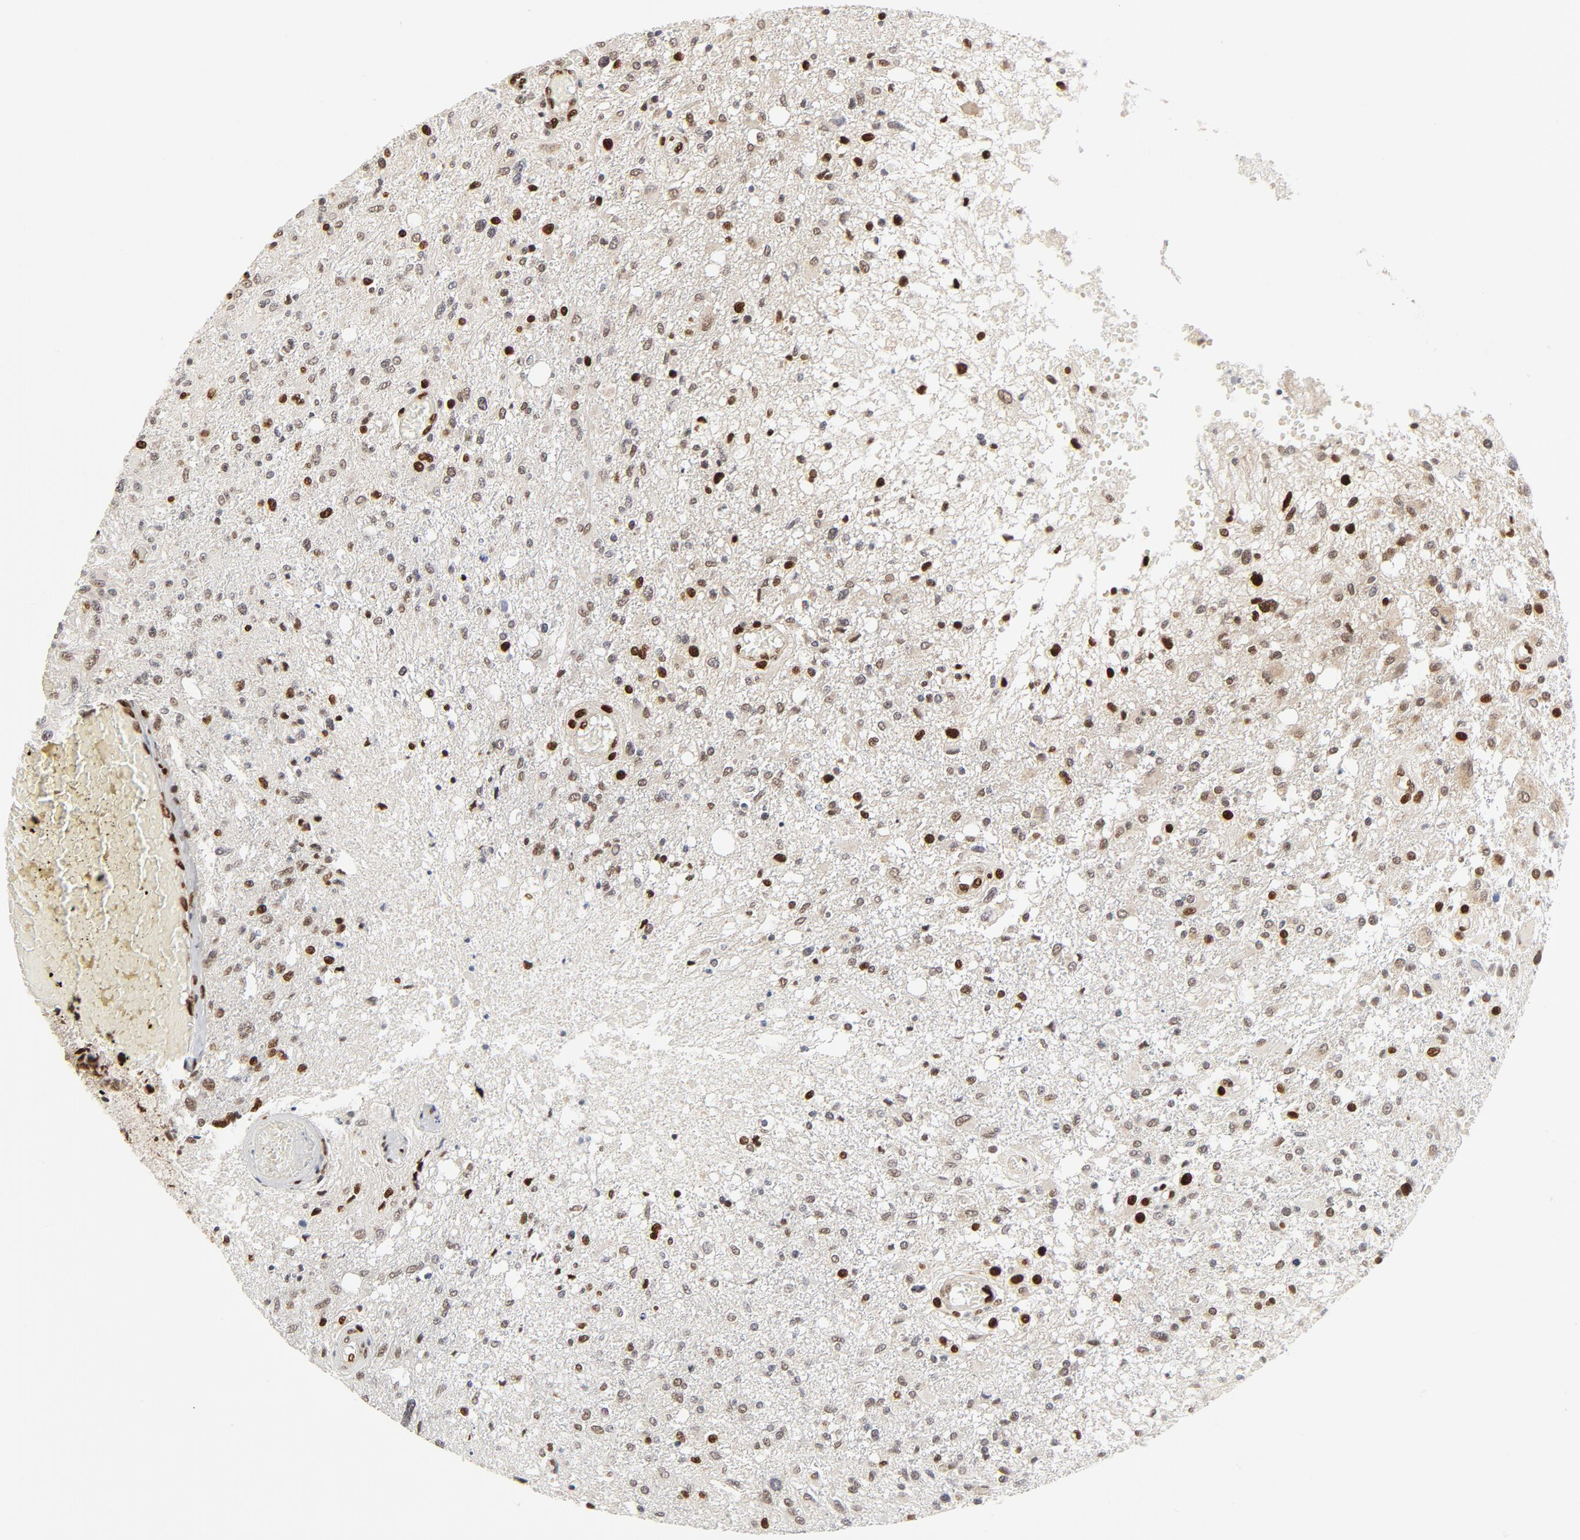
{"staining": {"intensity": "strong", "quantity": "<25%", "location": "nuclear"}, "tissue": "glioma", "cell_type": "Tumor cells", "image_type": "cancer", "snomed": [{"axis": "morphology", "description": "Glioma, malignant, High grade"}, {"axis": "topography", "description": "Cerebral cortex"}], "caption": "A brown stain highlights strong nuclear positivity of a protein in malignant high-grade glioma tumor cells.", "gene": "MEF2A", "patient": {"sex": "male", "age": 76}}